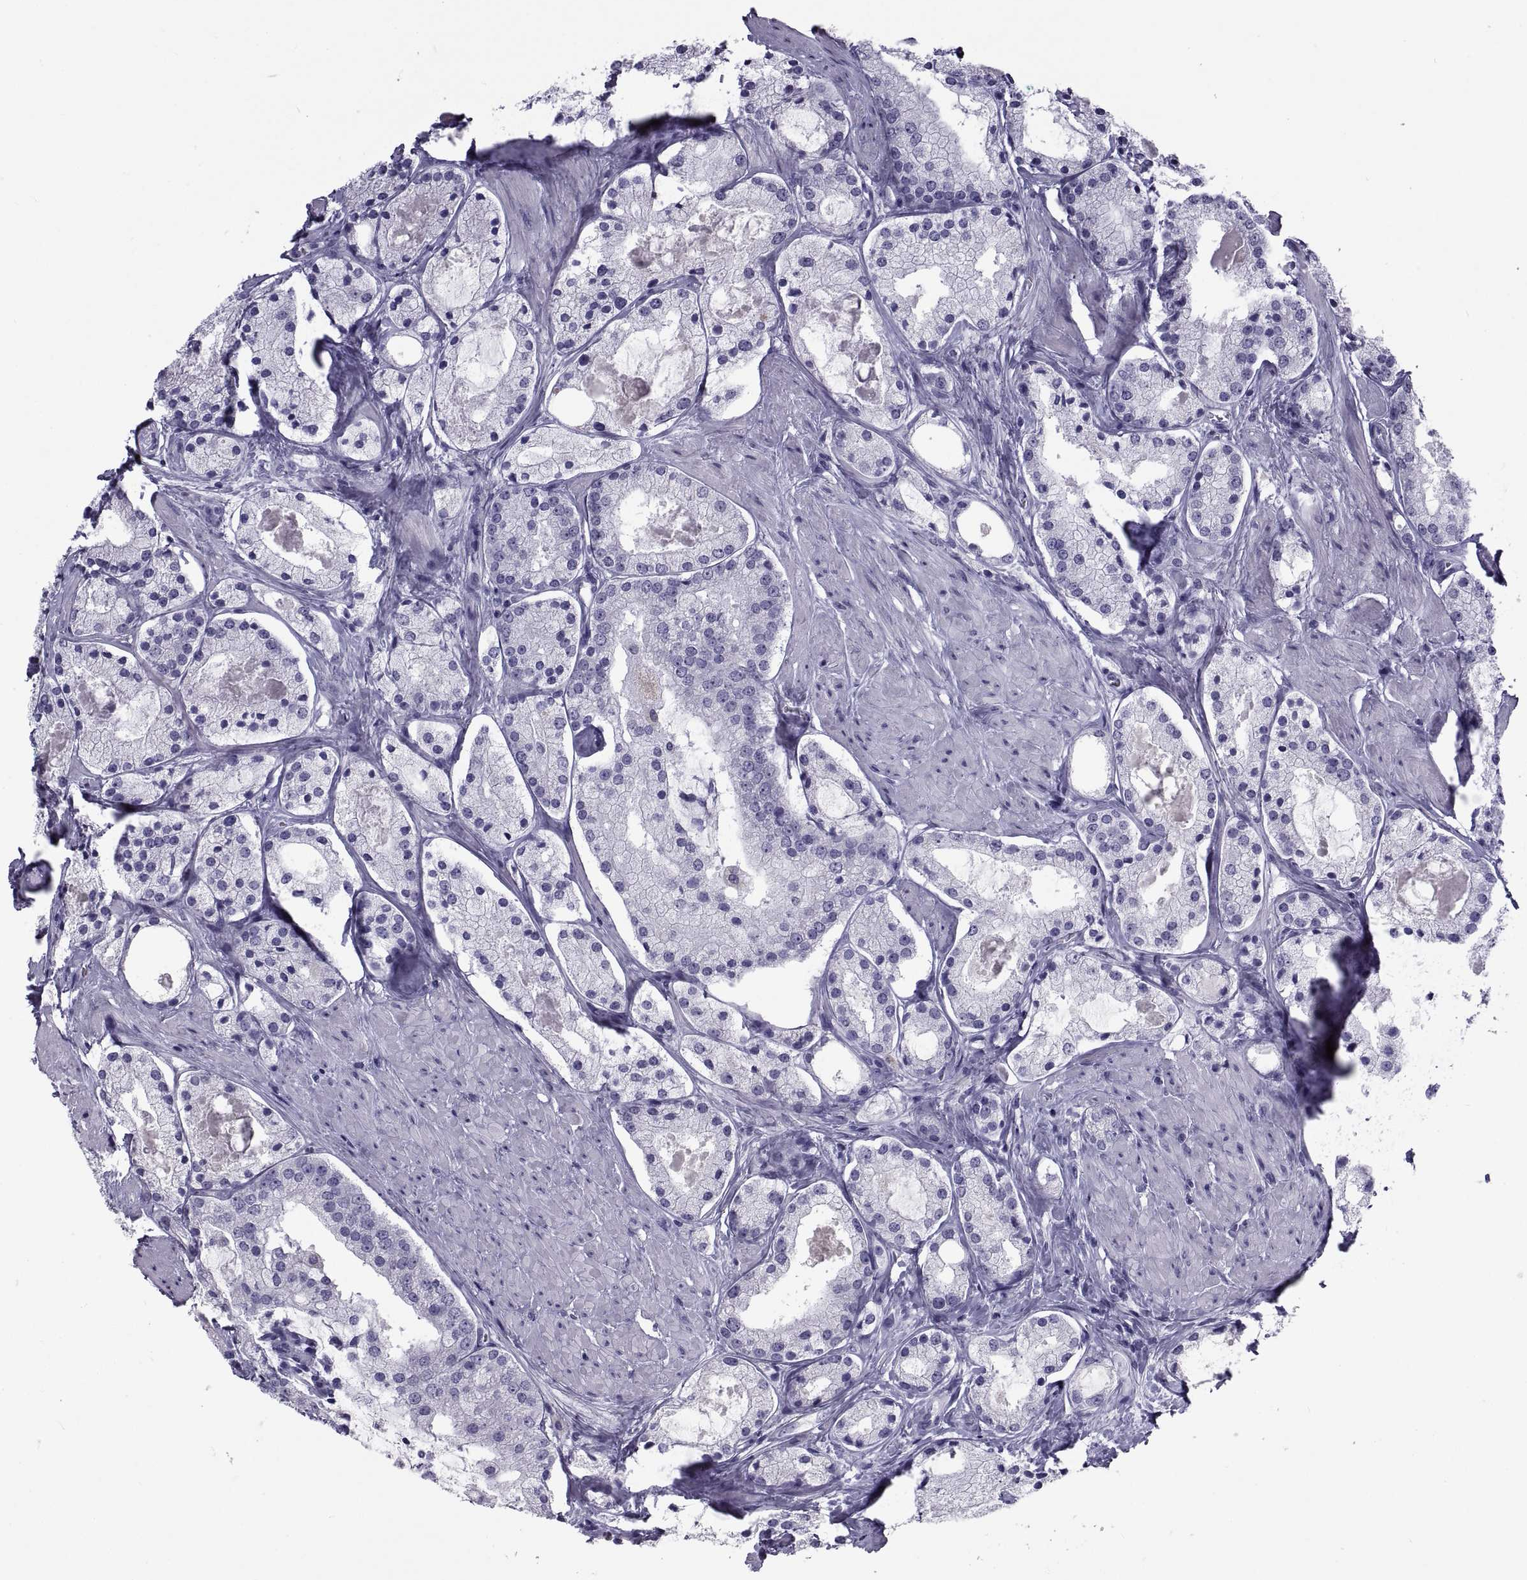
{"staining": {"intensity": "negative", "quantity": "none", "location": "none"}, "tissue": "prostate cancer", "cell_type": "Tumor cells", "image_type": "cancer", "snomed": [{"axis": "morphology", "description": "Adenocarcinoma, NOS"}, {"axis": "morphology", "description": "Adenocarcinoma, High grade"}, {"axis": "topography", "description": "Prostate"}], "caption": "A micrograph of prostate cancer stained for a protein shows no brown staining in tumor cells.", "gene": "NPTX2", "patient": {"sex": "male", "age": 64}}